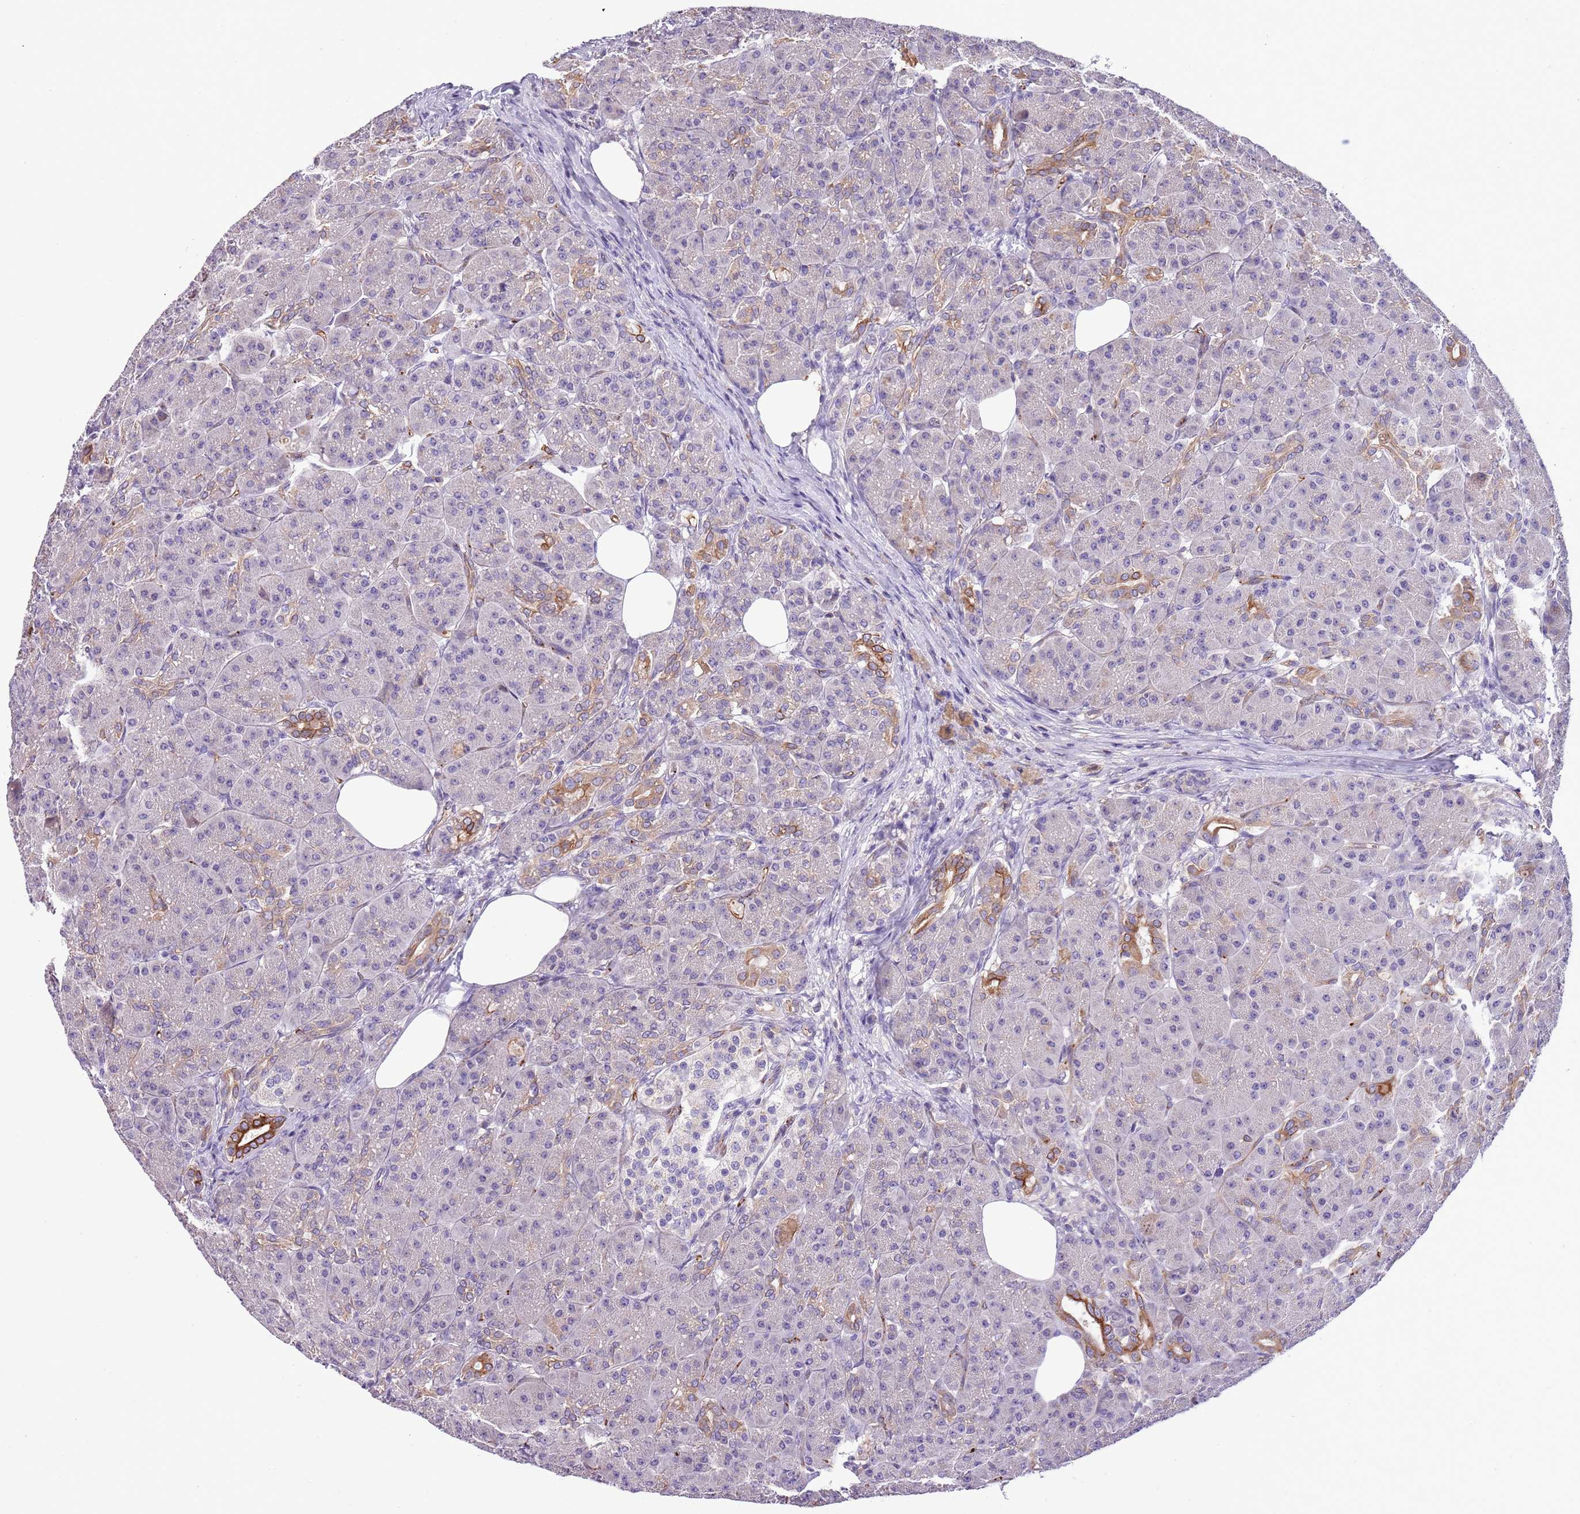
{"staining": {"intensity": "strong", "quantity": "<25%", "location": "cytoplasmic/membranous"}, "tissue": "pancreas", "cell_type": "Exocrine glandular cells", "image_type": "normal", "snomed": [{"axis": "morphology", "description": "Normal tissue, NOS"}, {"axis": "topography", "description": "Pancreas"}], "caption": "A brown stain highlights strong cytoplasmic/membranous staining of a protein in exocrine glandular cells of unremarkable pancreas.", "gene": "HES3", "patient": {"sex": "male", "age": 63}}